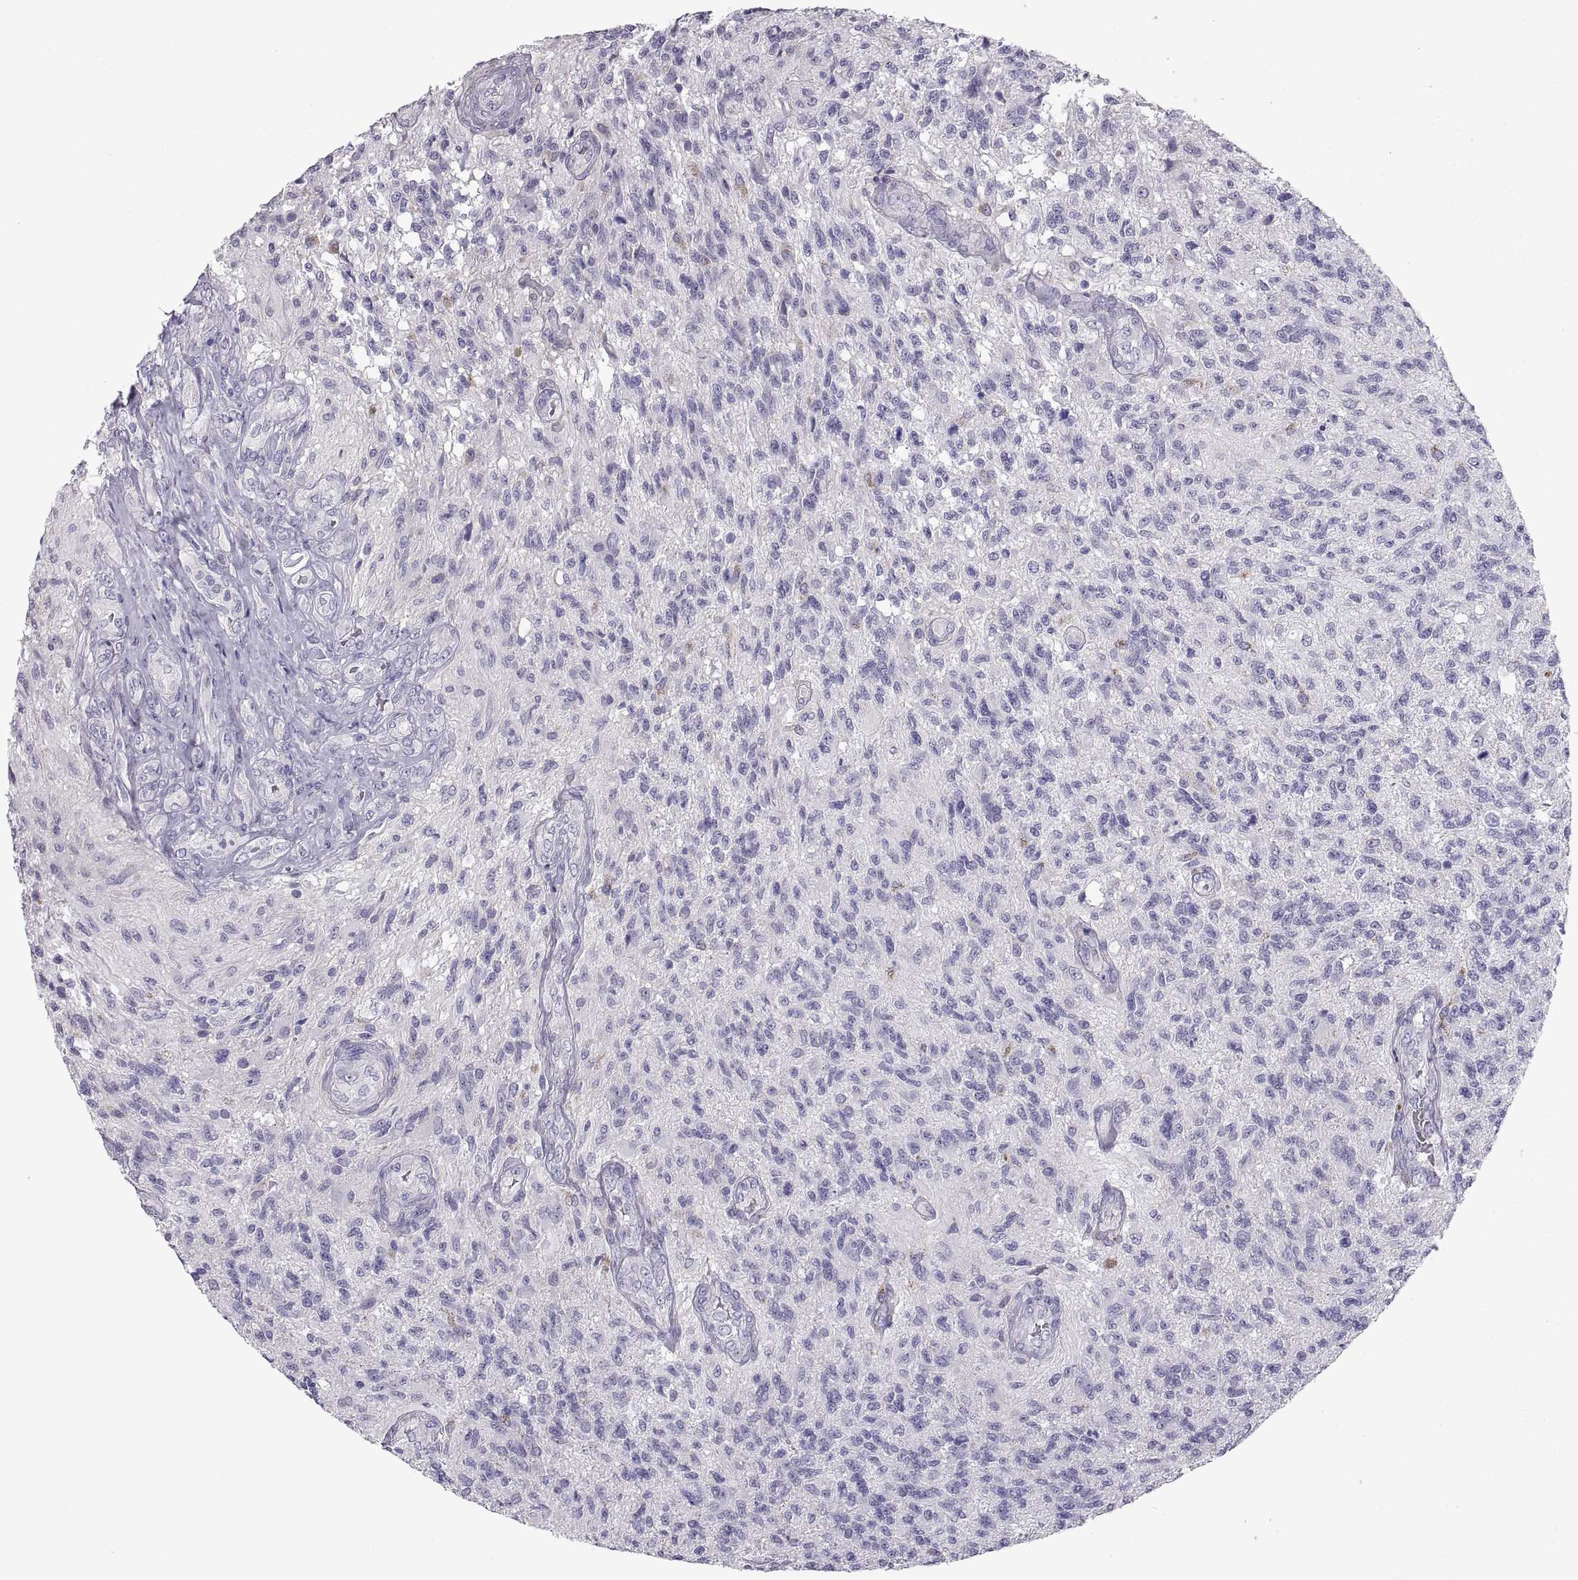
{"staining": {"intensity": "negative", "quantity": "none", "location": "none"}, "tissue": "glioma", "cell_type": "Tumor cells", "image_type": "cancer", "snomed": [{"axis": "morphology", "description": "Glioma, malignant, High grade"}, {"axis": "topography", "description": "Brain"}], "caption": "The micrograph exhibits no staining of tumor cells in glioma.", "gene": "CRYBB3", "patient": {"sex": "male", "age": 56}}